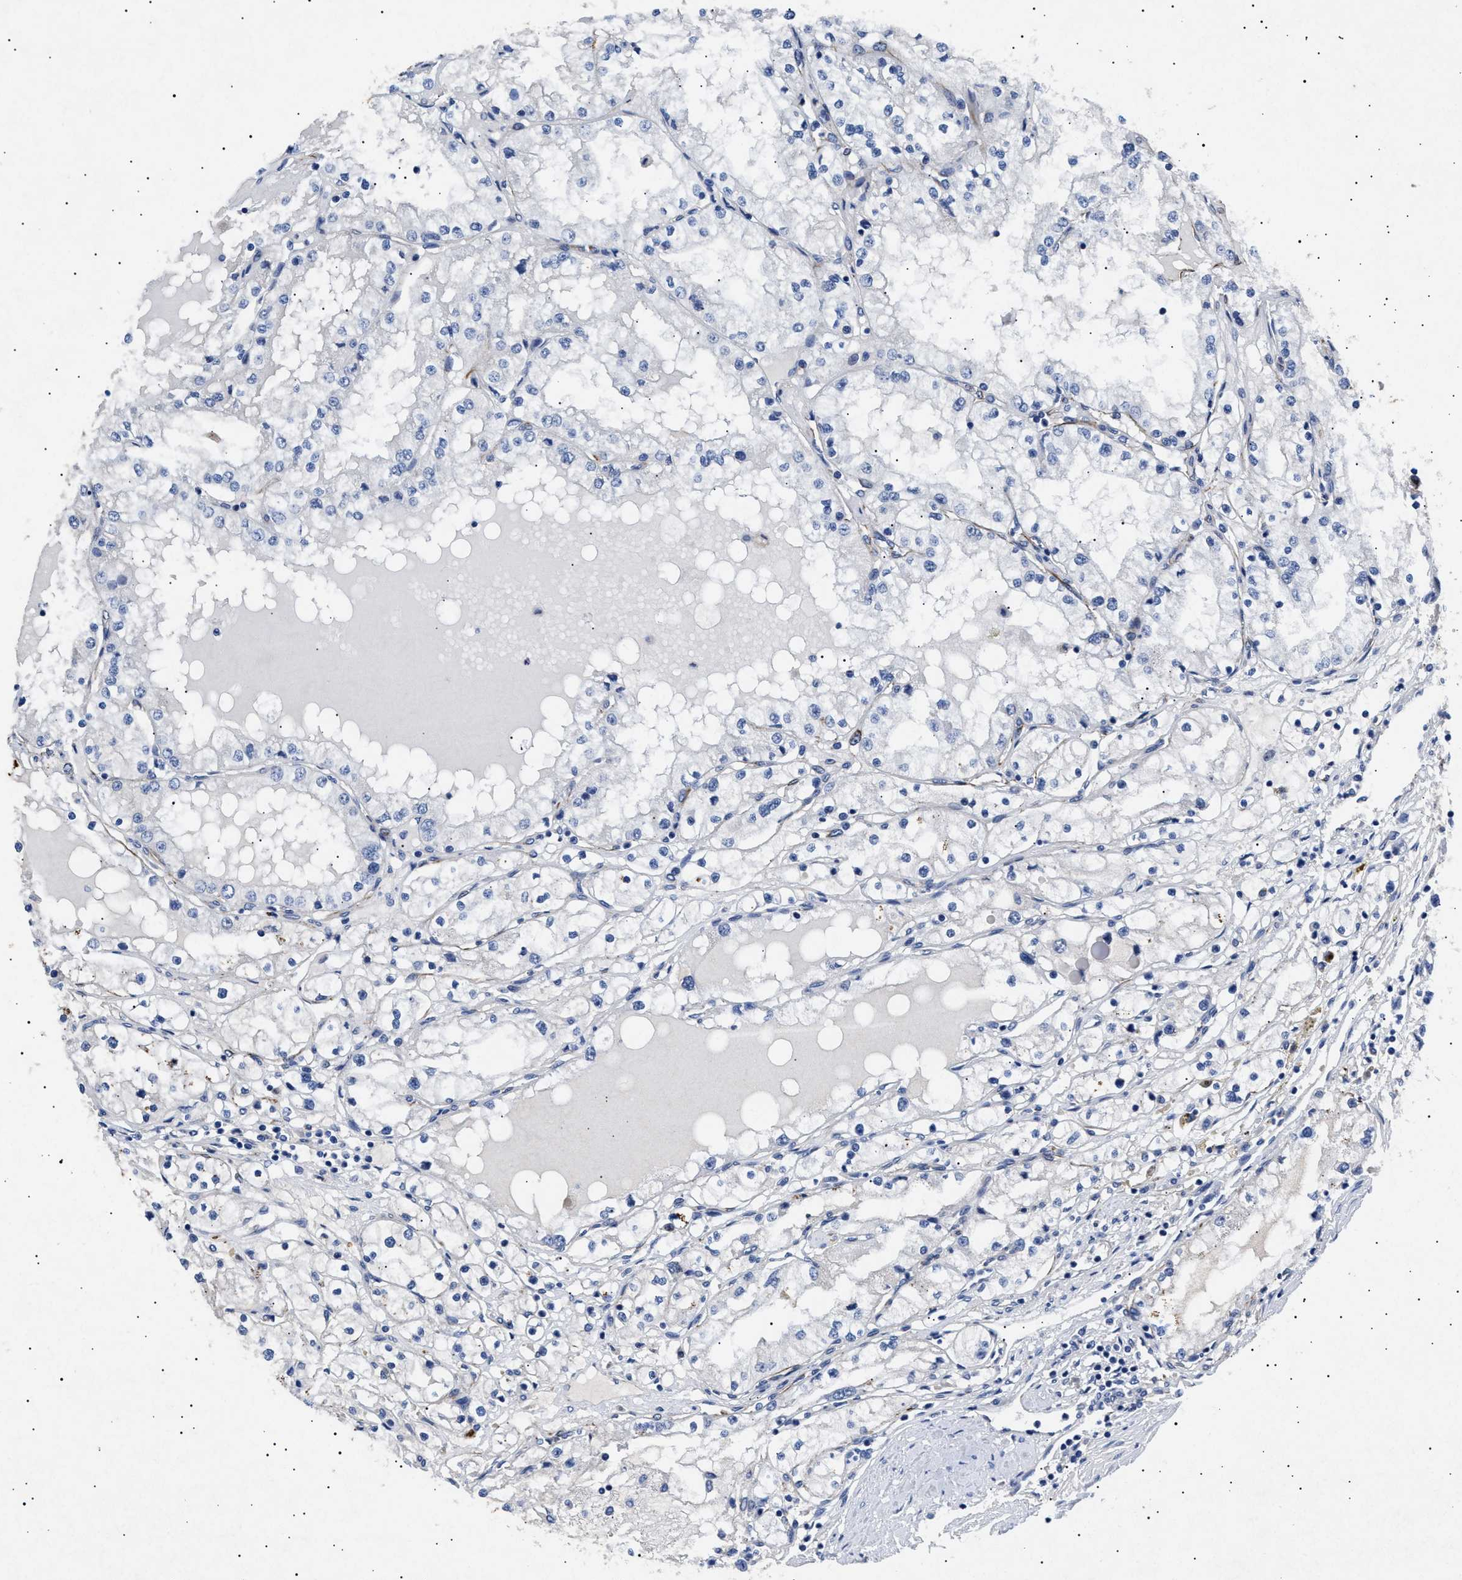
{"staining": {"intensity": "negative", "quantity": "none", "location": "none"}, "tissue": "renal cancer", "cell_type": "Tumor cells", "image_type": "cancer", "snomed": [{"axis": "morphology", "description": "Adenocarcinoma, NOS"}, {"axis": "topography", "description": "Kidney"}], "caption": "Adenocarcinoma (renal) was stained to show a protein in brown. There is no significant positivity in tumor cells. (DAB immunohistochemistry (IHC) visualized using brightfield microscopy, high magnification).", "gene": "OLFML2A", "patient": {"sex": "male", "age": 68}}